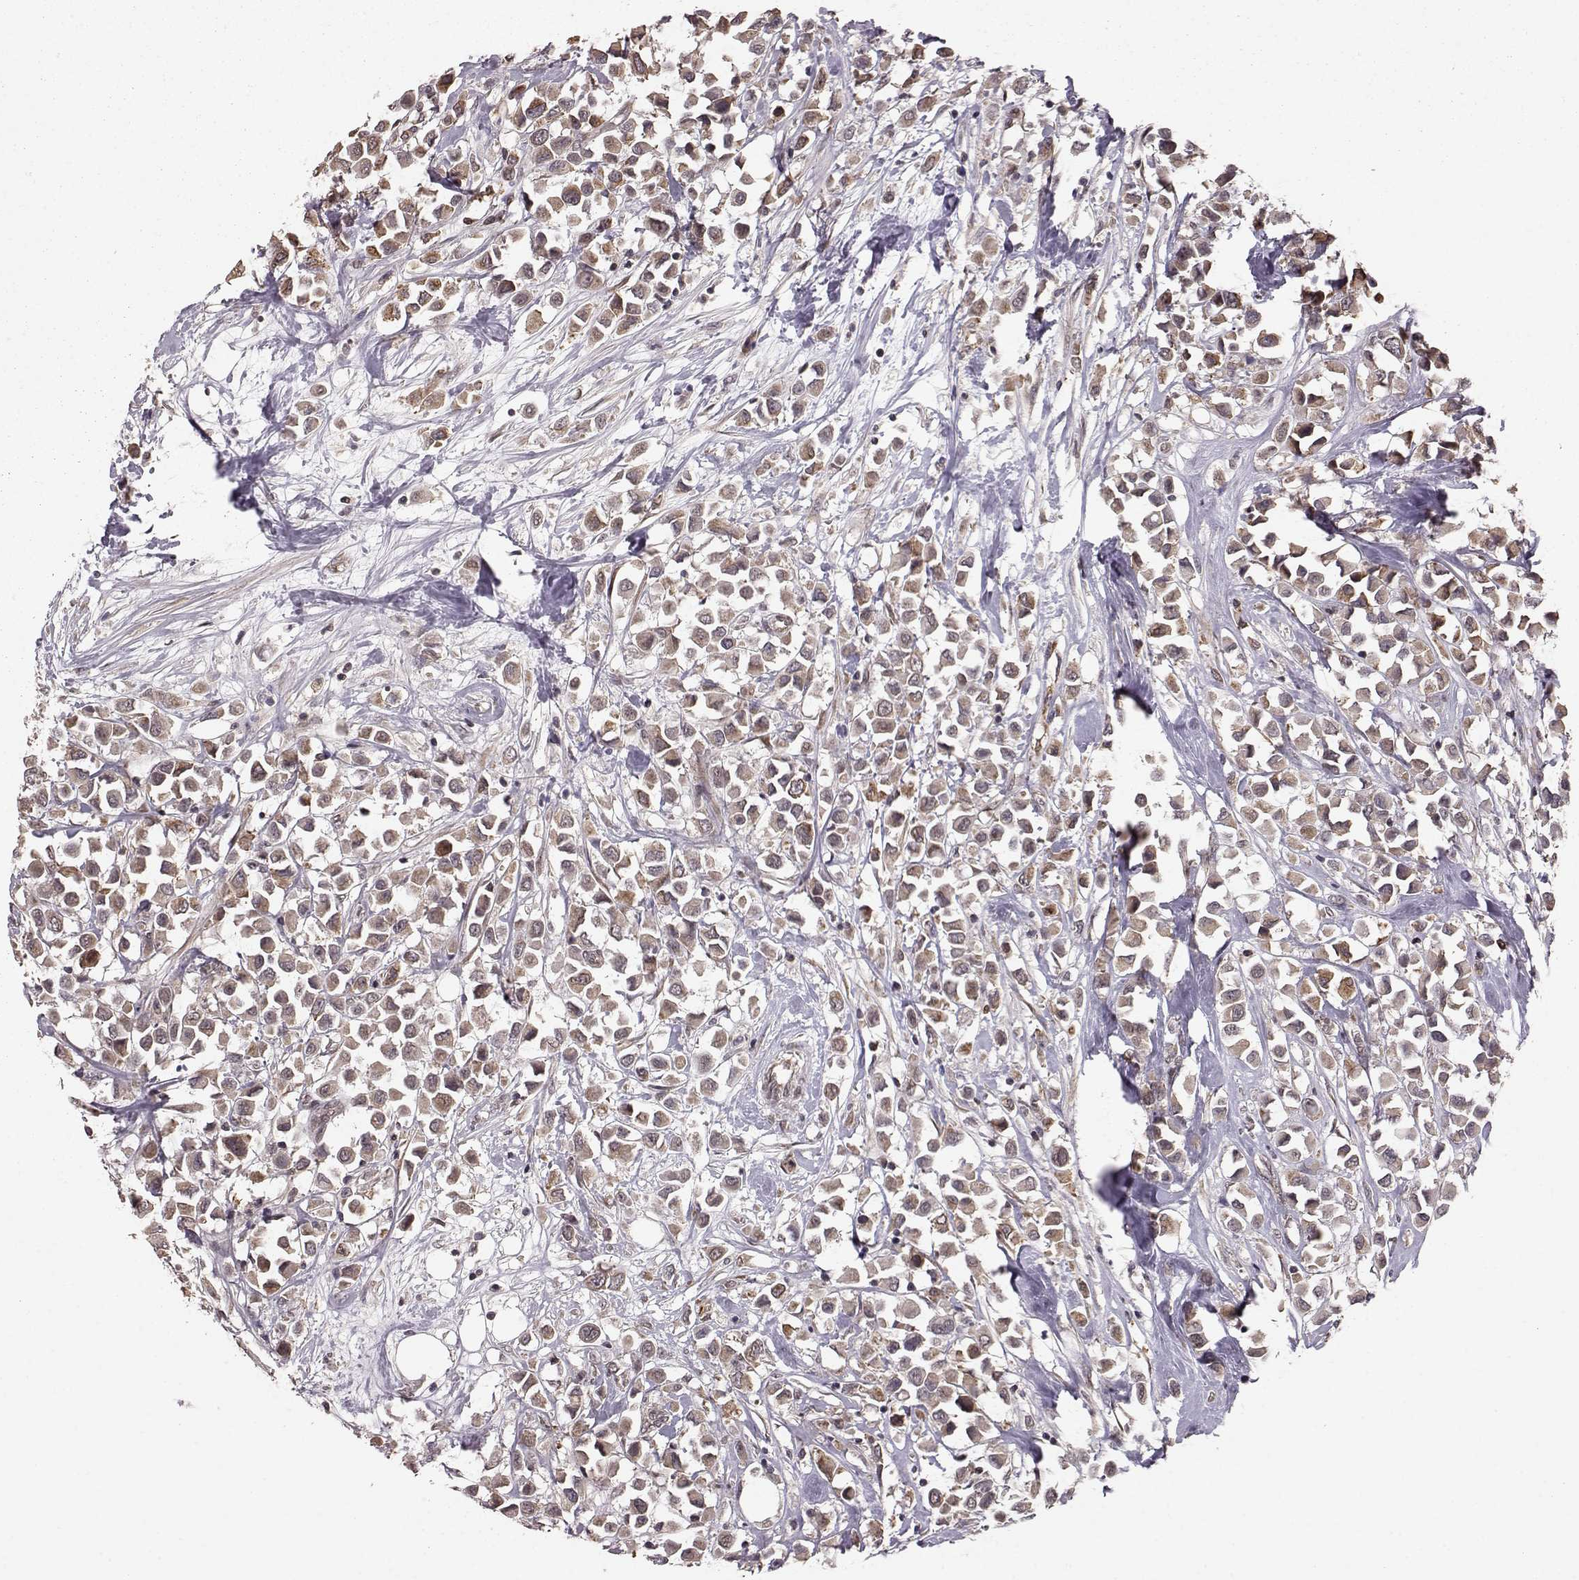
{"staining": {"intensity": "moderate", "quantity": ">75%", "location": "nuclear"}, "tissue": "breast cancer", "cell_type": "Tumor cells", "image_type": "cancer", "snomed": [{"axis": "morphology", "description": "Duct carcinoma"}, {"axis": "topography", "description": "Breast"}], "caption": "Protein analysis of breast cancer (intraductal carcinoma) tissue reveals moderate nuclear expression in about >75% of tumor cells. The protein is stained brown, and the nuclei are stained in blue (DAB IHC with brightfield microscopy, high magnification).", "gene": "ELOVL5", "patient": {"sex": "female", "age": 61}}